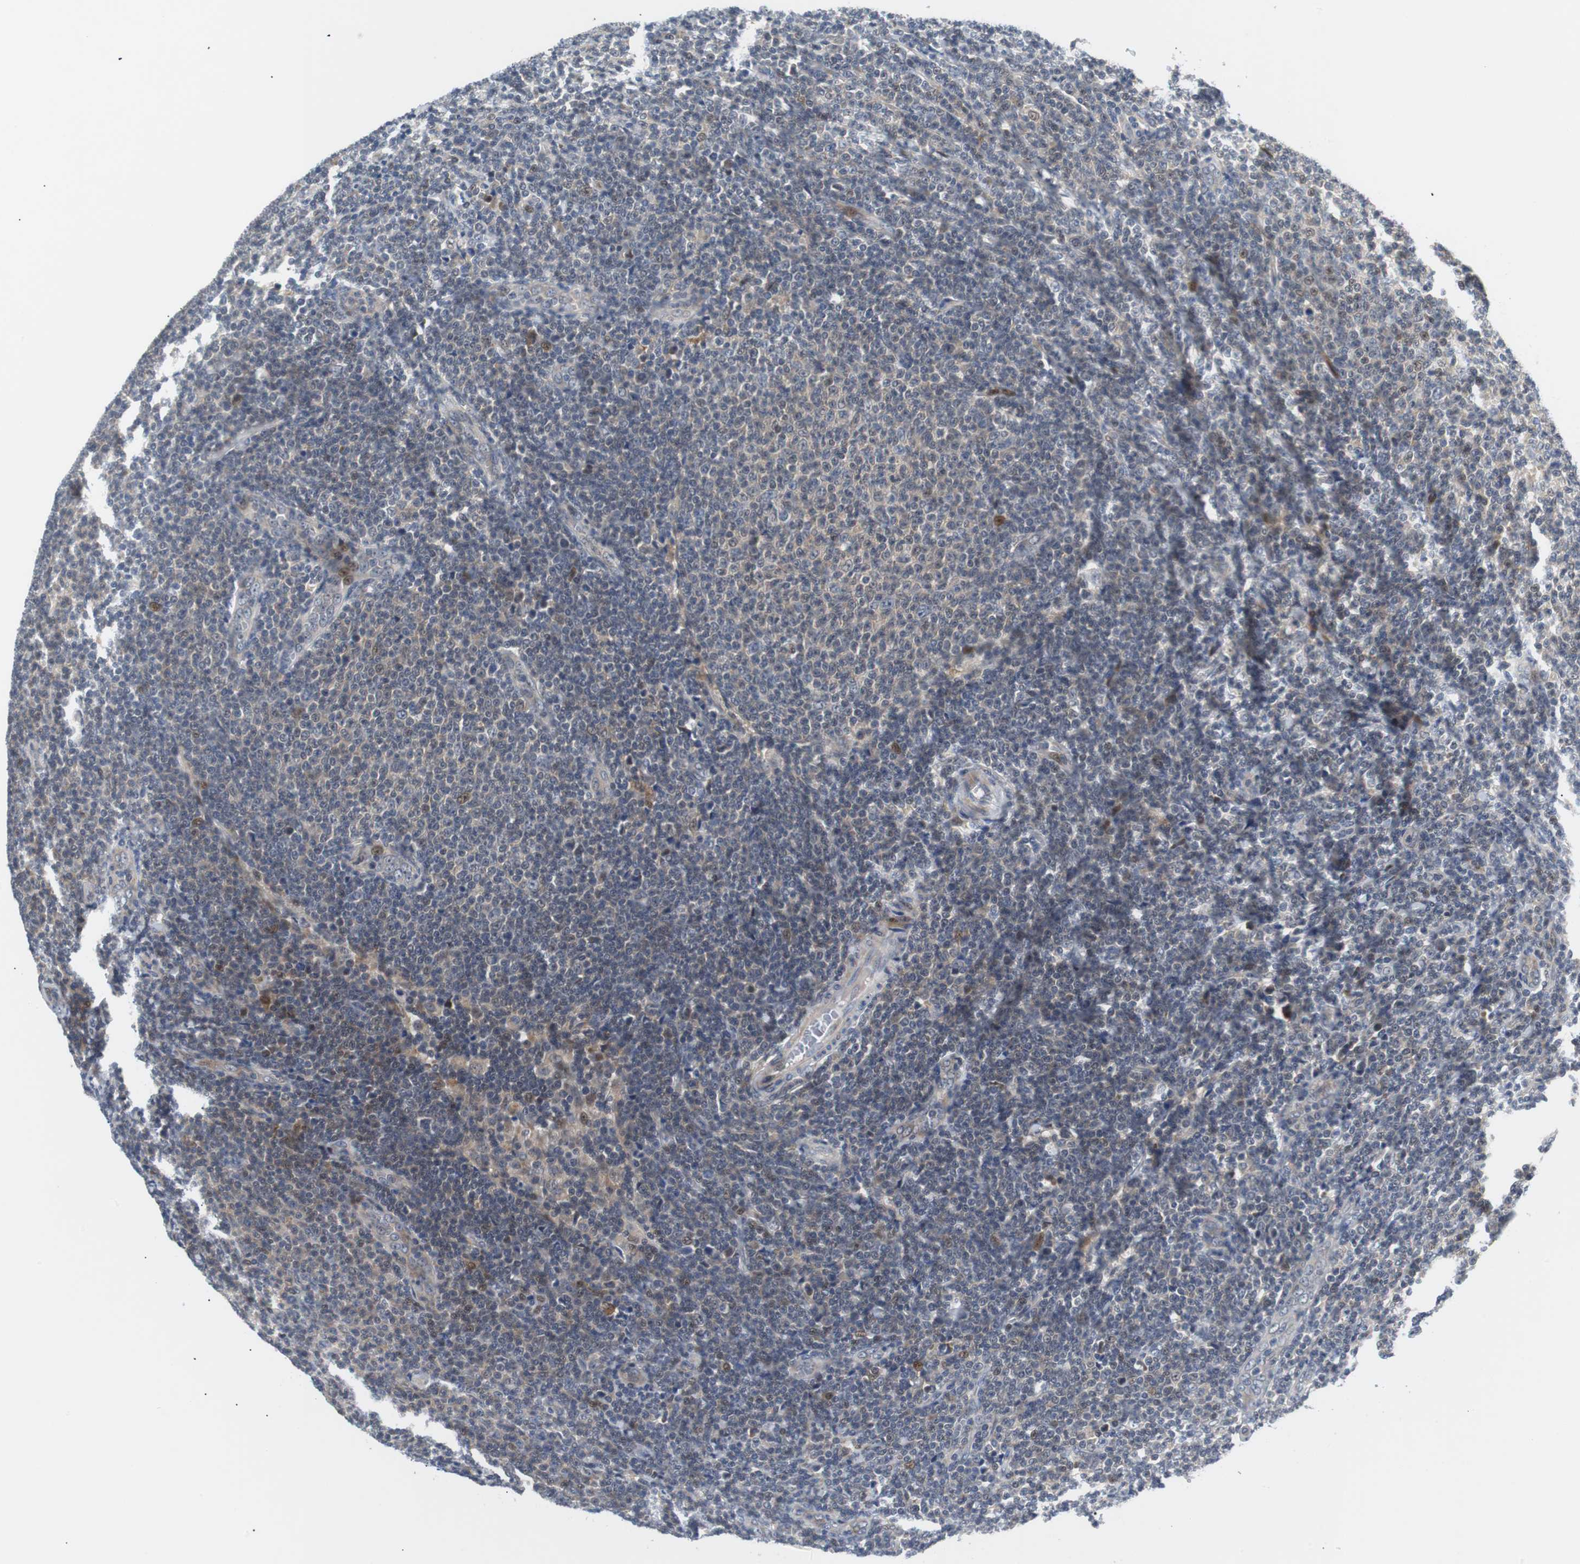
{"staining": {"intensity": "weak", "quantity": "<25%", "location": "nuclear"}, "tissue": "lymphoma", "cell_type": "Tumor cells", "image_type": "cancer", "snomed": [{"axis": "morphology", "description": "Malignant lymphoma, non-Hodgkin's type, Low grade"}, {"axis": "topography", "description": "Lymph node"}], "caption": "This is an immunohistochemistry (IHC) image of low-grade malignant lymphoma, non-Hodgkin's type. There is no staining in tumor cells.", "gene": "MAP2K4", "patient": {"sex": "male", "age": 66}}